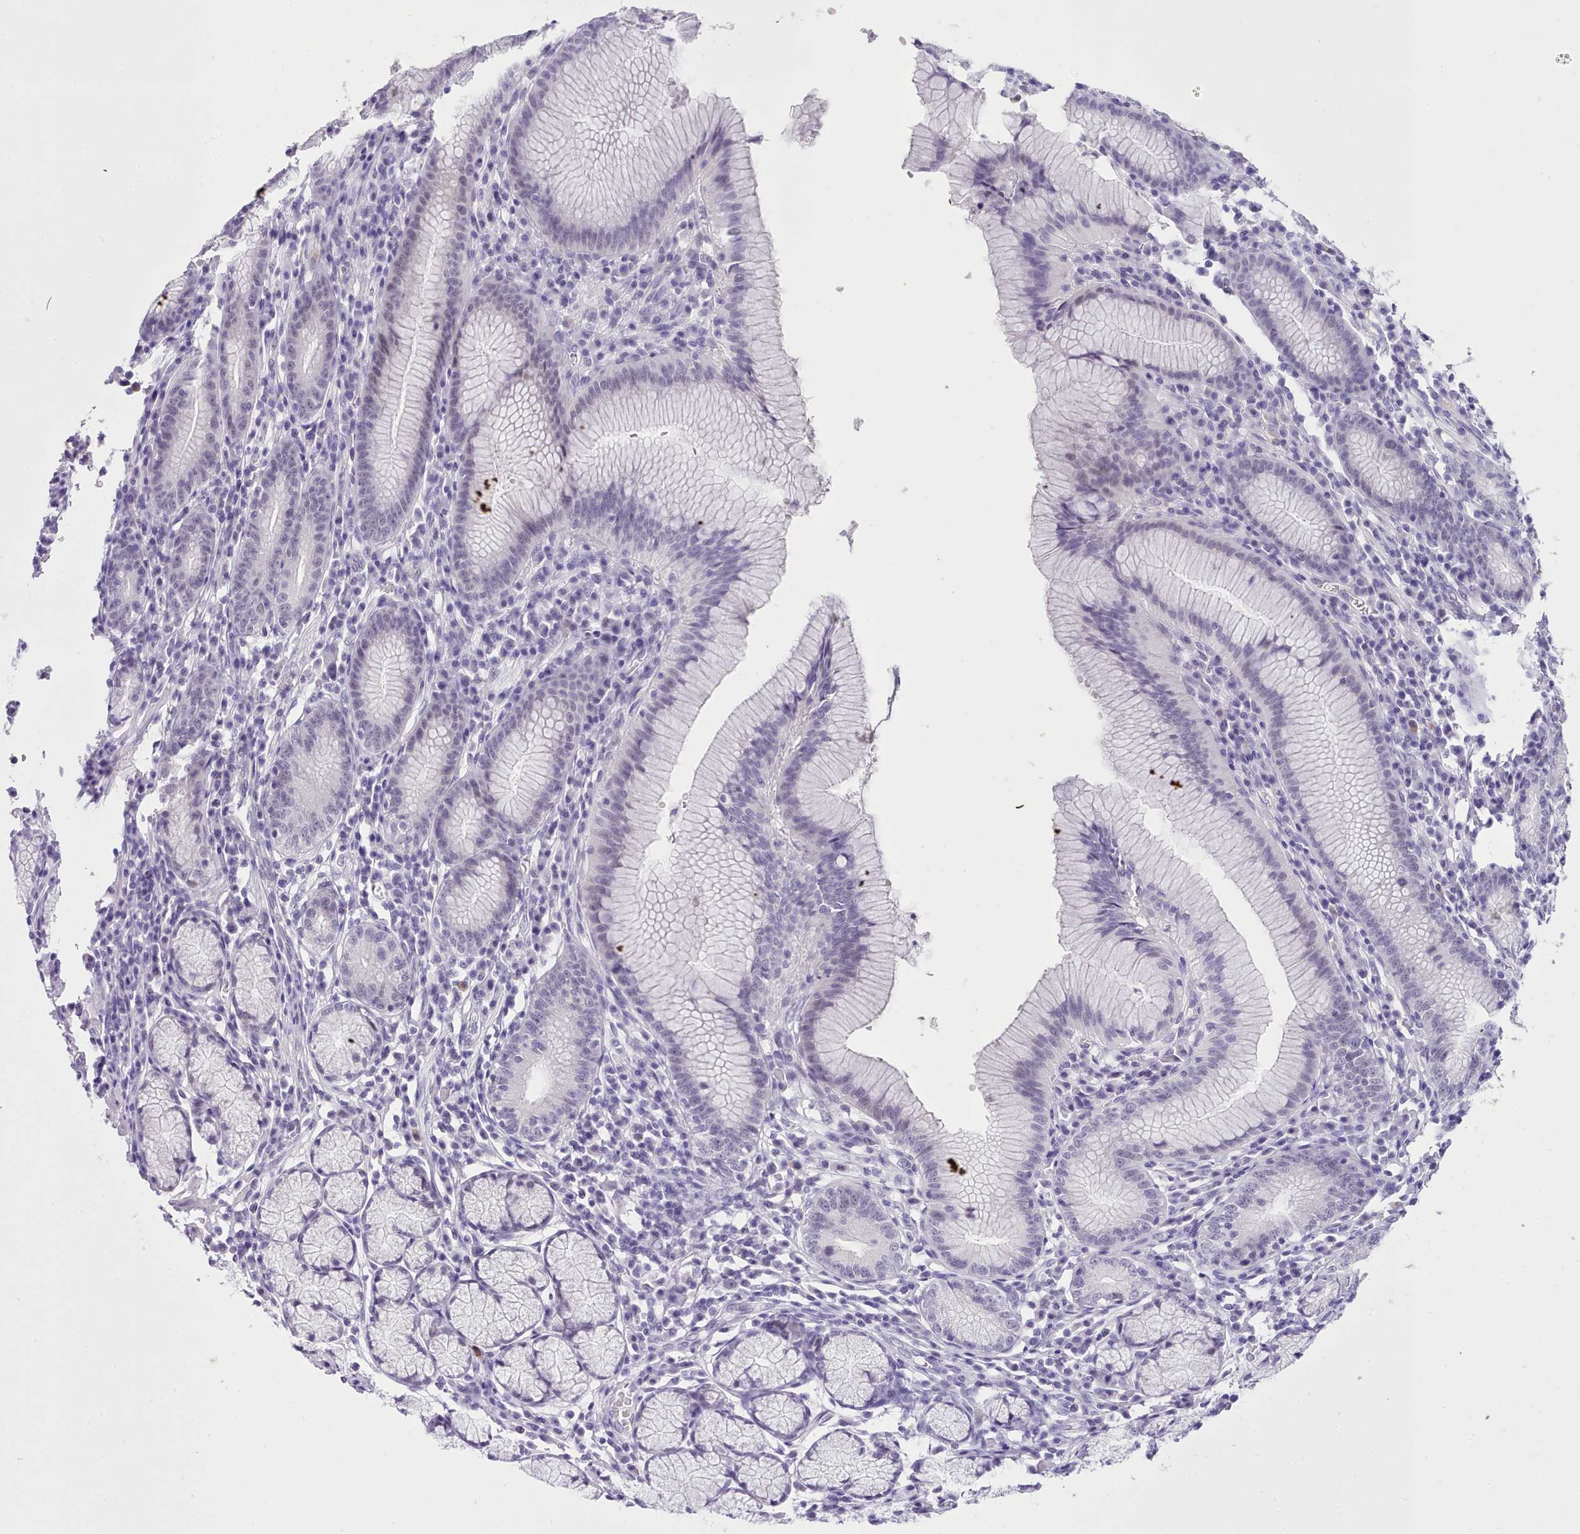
{"staining": {"intensity": "negative", "quantity": "none", "location": "none"}, "tissue": "stomach", "cell_type": "Glandular cells", "image_type": "normal", "snomed": [{"axis": "morphology", "description": "Normal tissue, NOS"}, {"axis": "topography", "description": "Stomach"}], "caption": "Histopathology image shows no protein staining in glandular cells of benign stomach. (Stains: DAB (3,3'-diaminobenzidine) IHC with hematoxylin counter stain, Microscopy: brightfield microscopy at high magnification).", "gene": "LRRC37A2", "patient": {"sex": "male", "age": 55}}